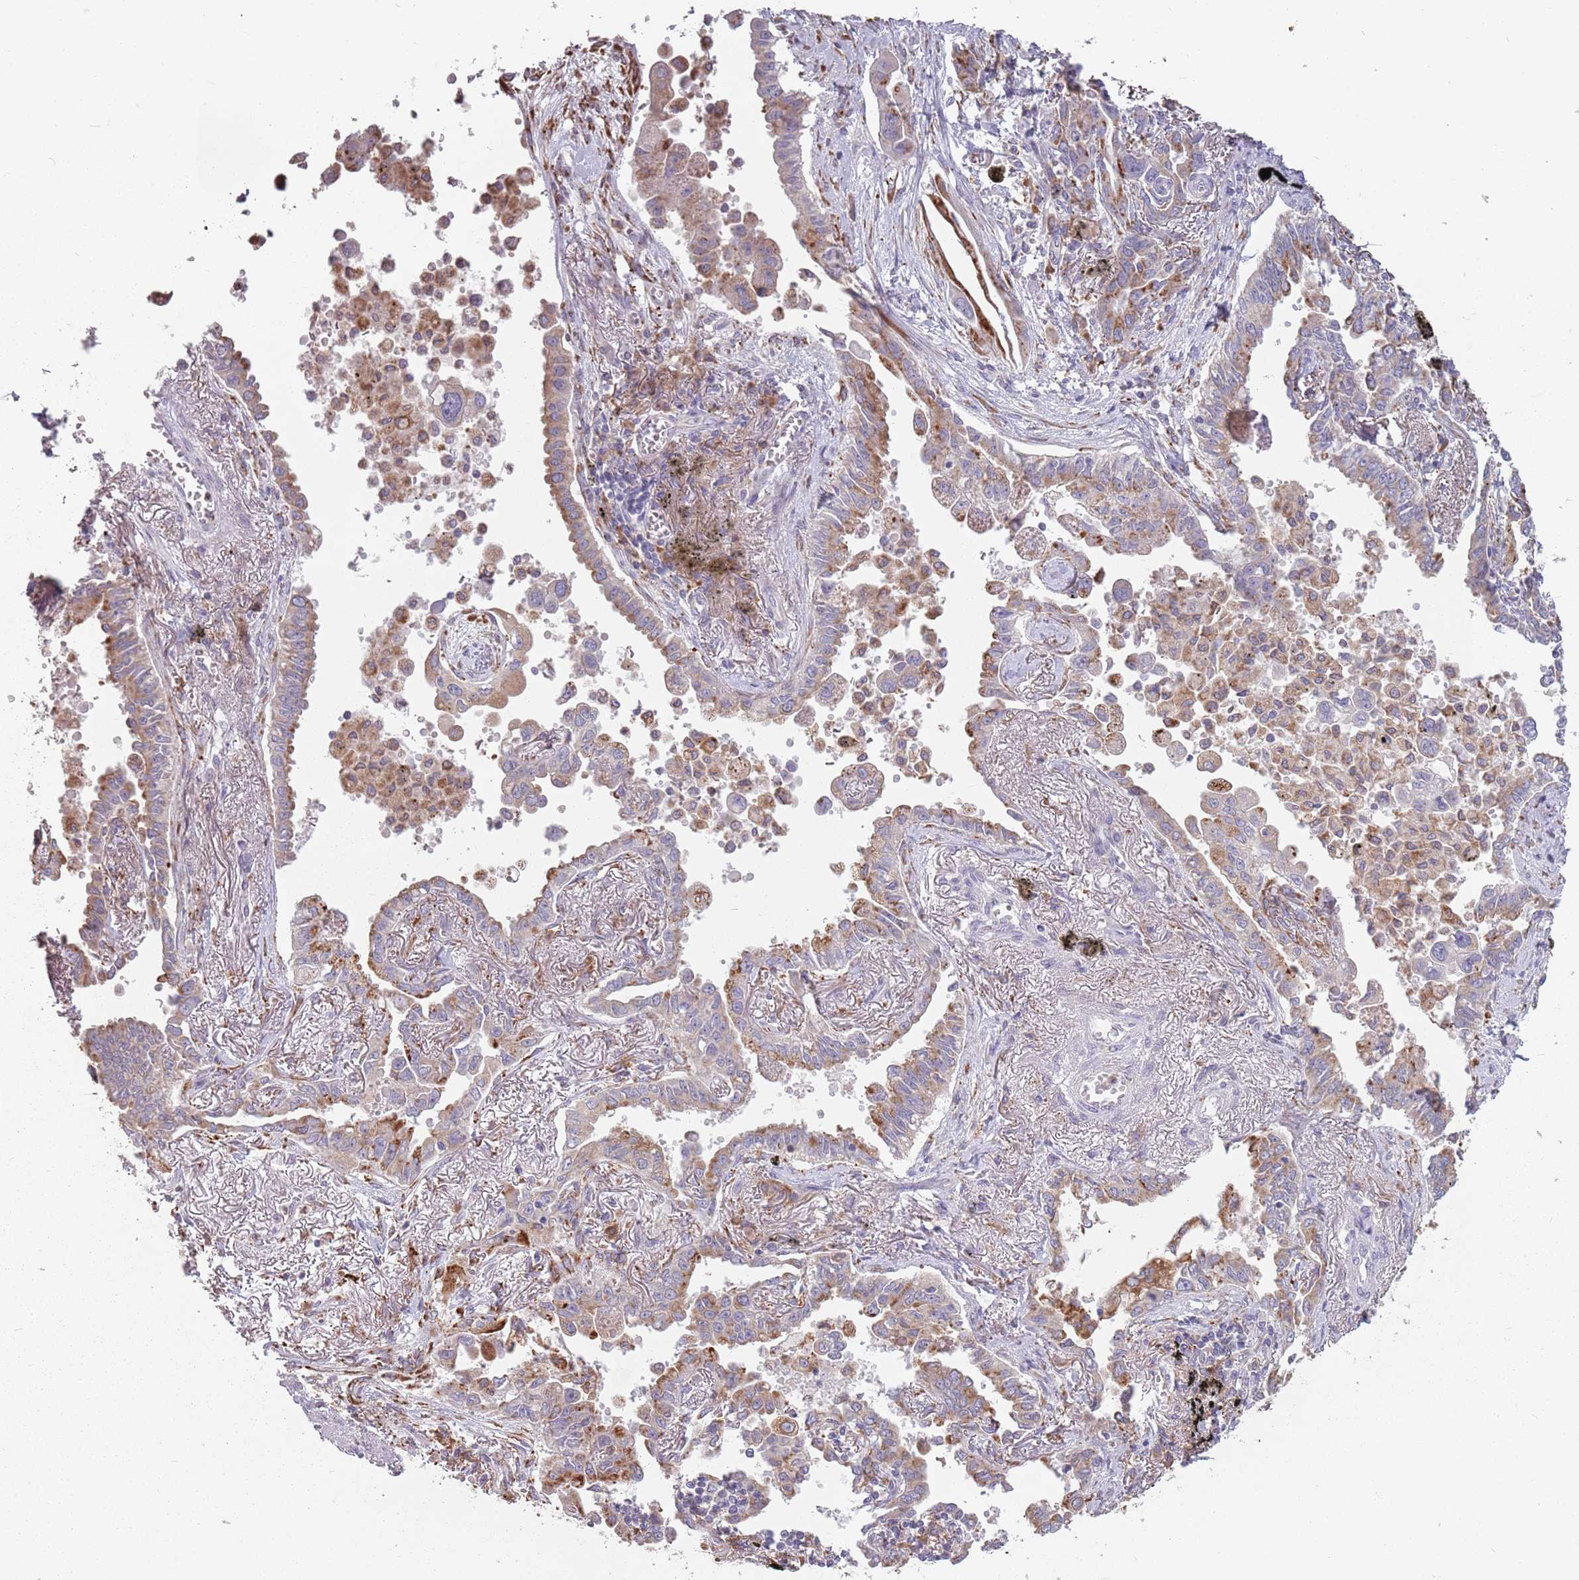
{"staining": {"intensity": "moderate", "quantity": "25%-75%", "location": "cytoplasmic/membranous"}, "tissue": "lung cancer", "cell_type": "Tumor cells", "image_type": "cancer", "snomed": [{"axis": "morphology", "description": "Adenocarcinoma, NOS"}, {"axis": "topography", "description": "Lung"}], "caption": "The photomicrograph exhibits staining of lung cancer (adenocarcinoma), revealing moderate cytoplasmic/membranous protein expression (brown color) within tumor cells.", "gene": "RPS9", "patient": {"sex": "male", "age": 67}}